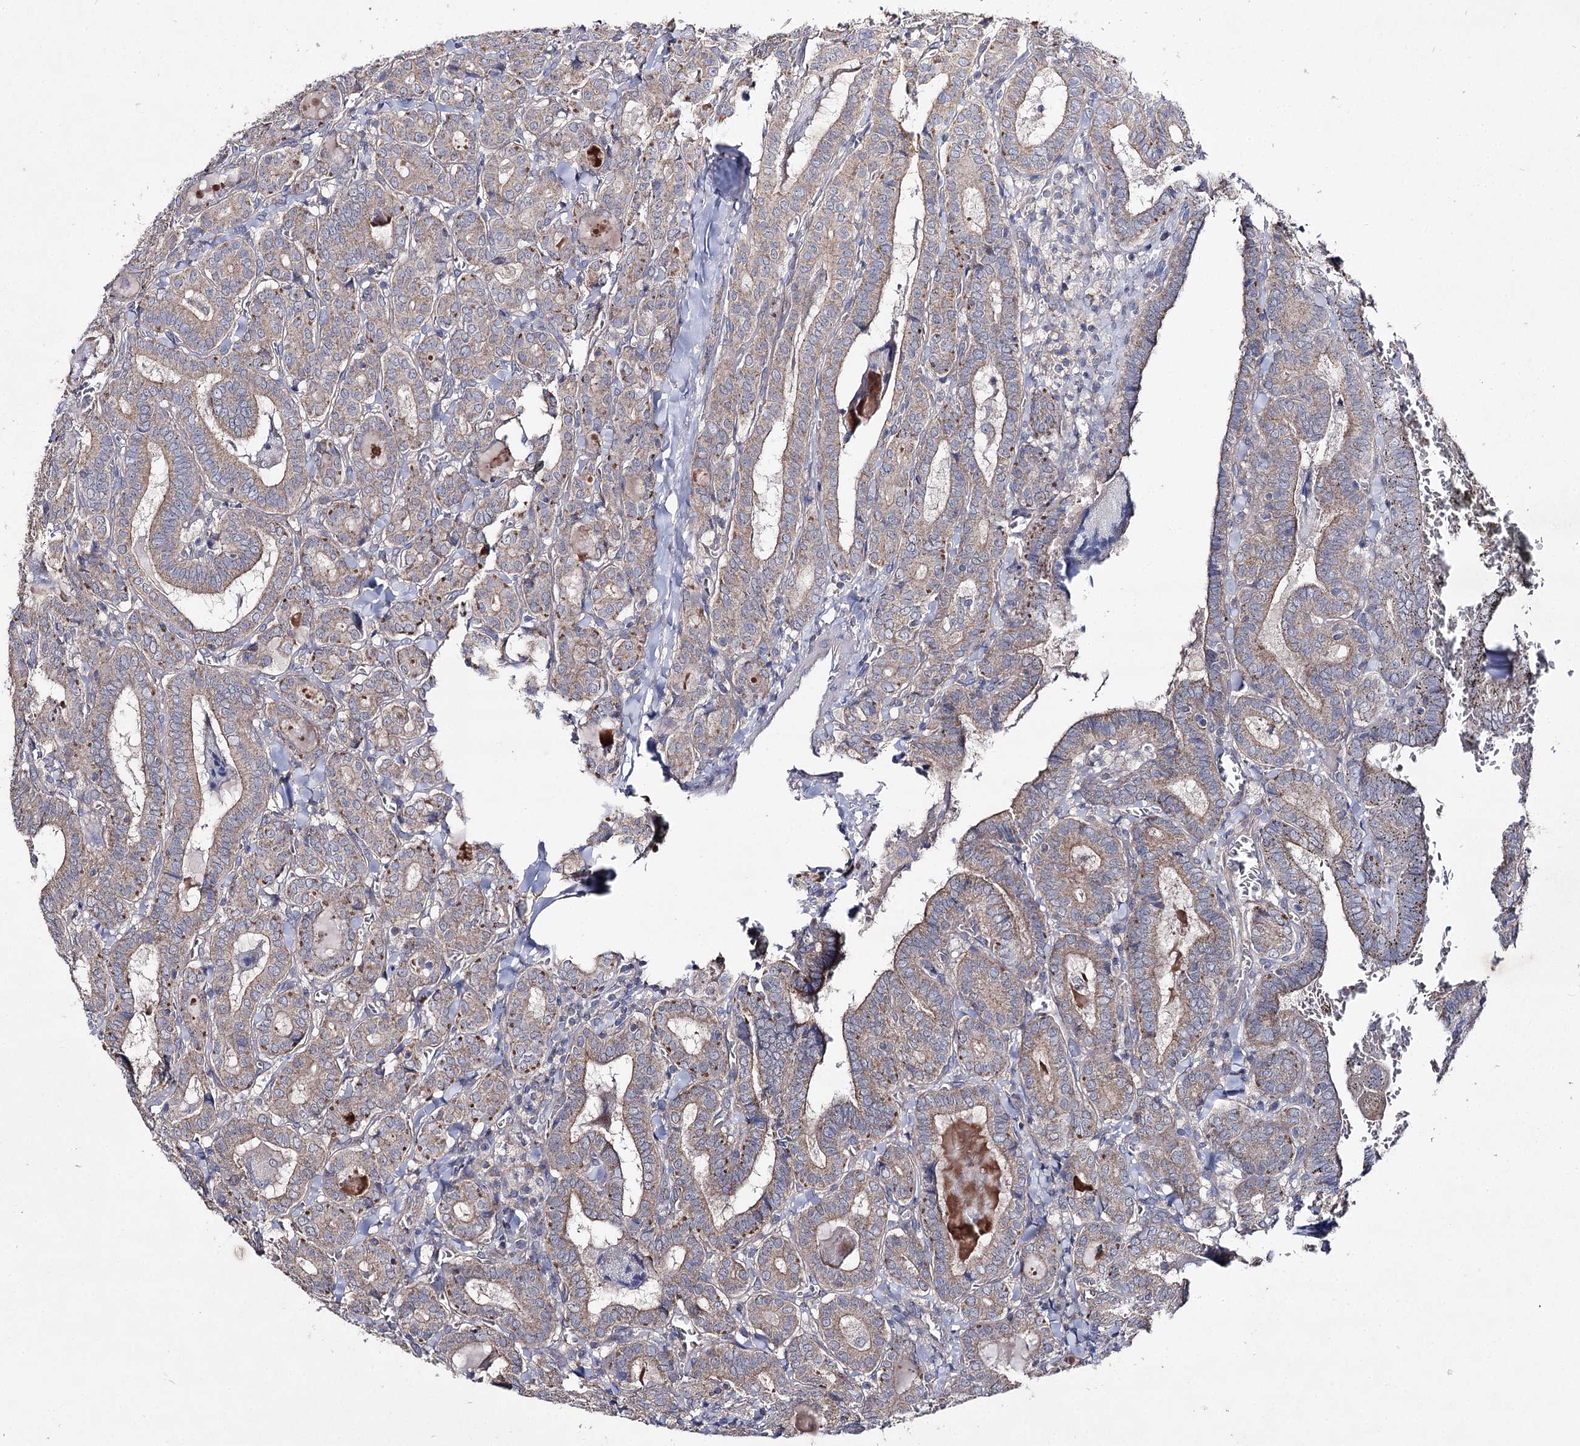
{"staining": {"intensity": "weak", "quantity": ">75%", "location": "cytoplasmic/membranous"}, "tissue": "thyroid cancer", "cell_type": "Tumor cells", "image_type": "cancer", "snomed": [{"axis": "morphology", "description": "Papillary adenocarcinoma, NOS"}, {"axis": "topography", "description": "Thyroid gland"}], "caption": "Tumor cells reveal weak cytoplasmic/membranous positivity in about >75% of cells in thyroid cancer (papillary adenocarcinoma). (DAB IHC with brightfield microscopy, high magnification).", "gene": "AURKC", "patient": {"sex": "female", "age": 72}}